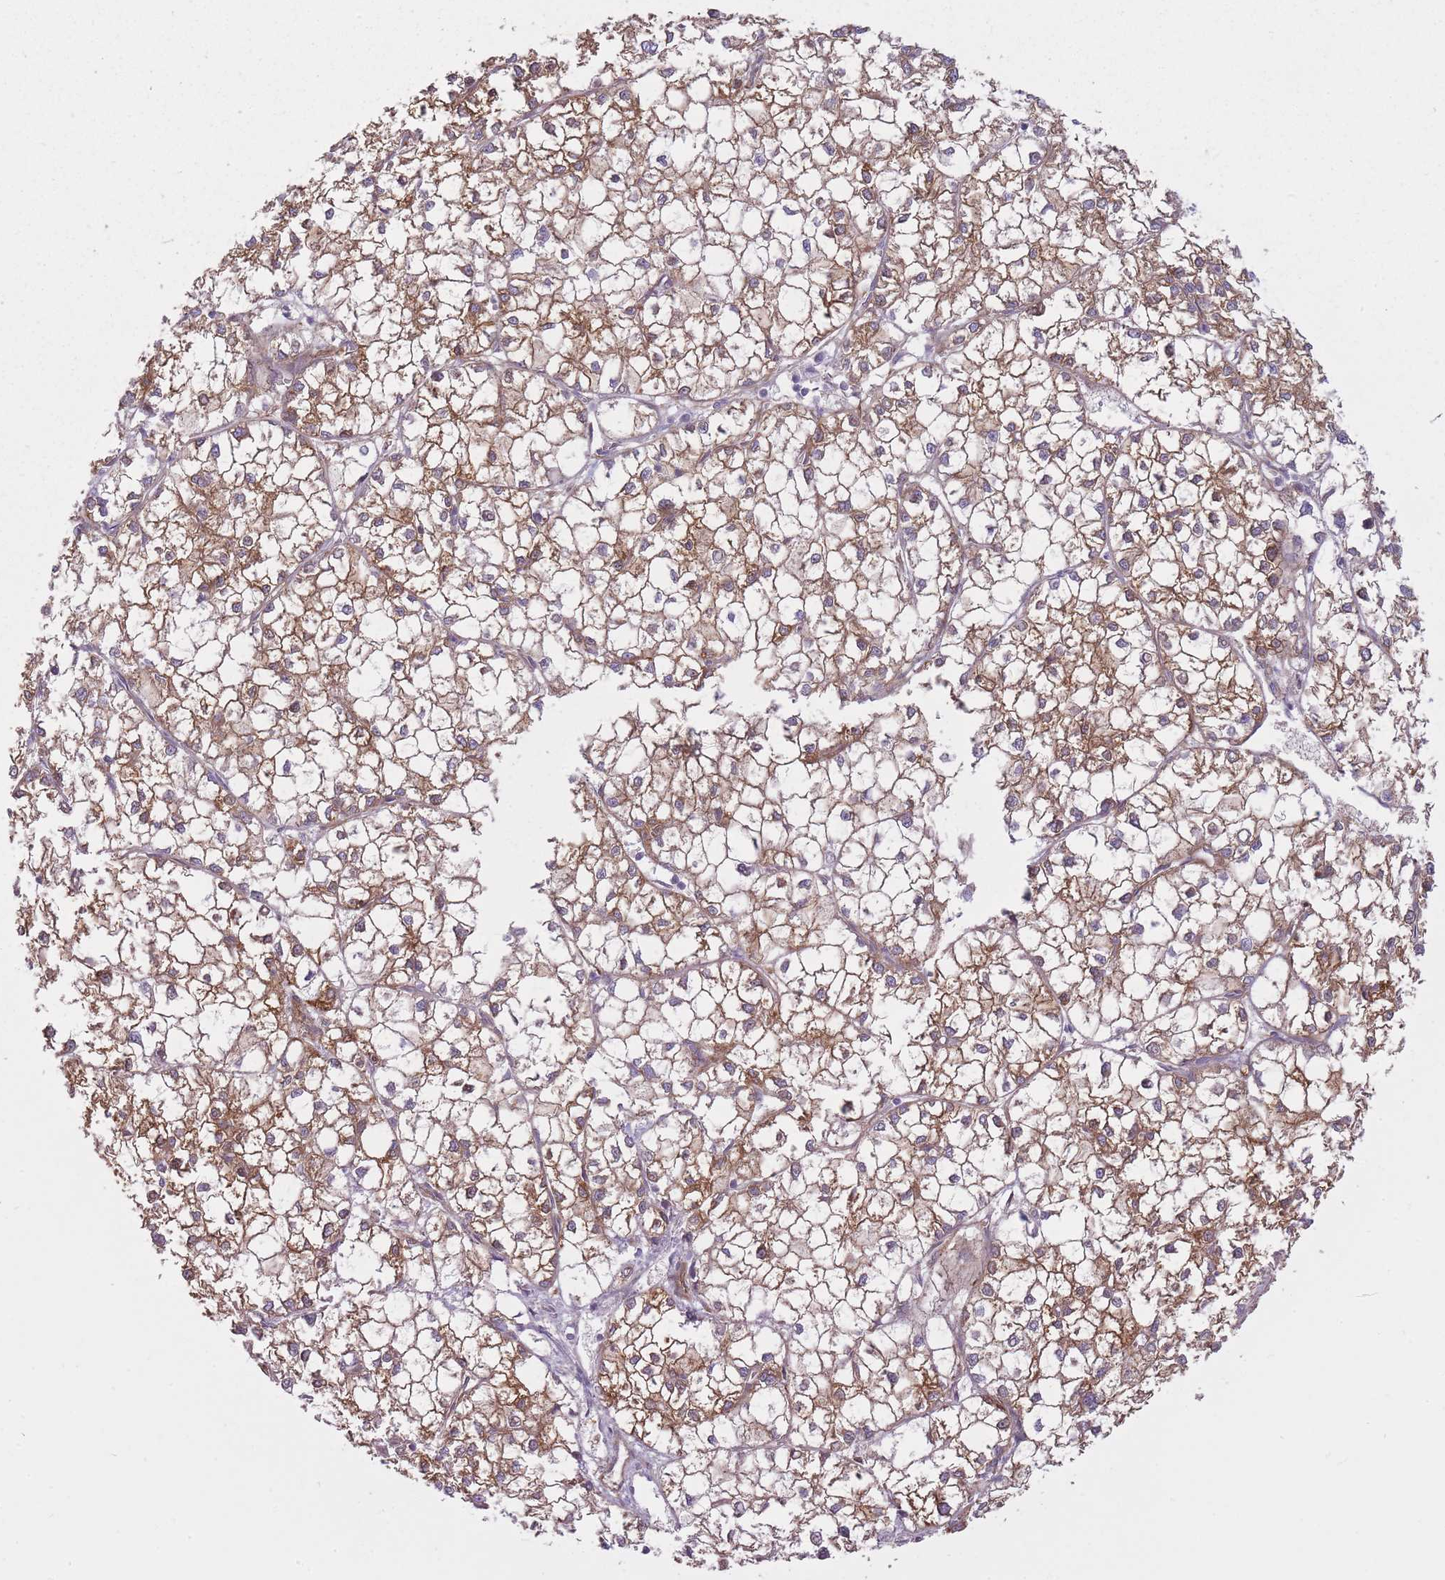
{"staining": {"intensity": "moderate", "quantity": ">75%", "location": "cytoplasmic/membranous"}, "tissue": "liver cancer", "cell_type": "Tumor cells", "image_type": "cancer", "snomed": [{"axis": "morphology", "description": "Carcinoma, Hepatocellular, NOS"}, {"axis": "topography", "description": "Liver"}], "caption": "This micrograph demonstrates immunohistochemistry staining of human liver hepatocellular carcinoma, with medium moderate cytoplasmic/membranous positivity in approximately >75% of tumor cells.", "gene": "PGRMC2", "patient": {"sex": "female", "age": 43}}